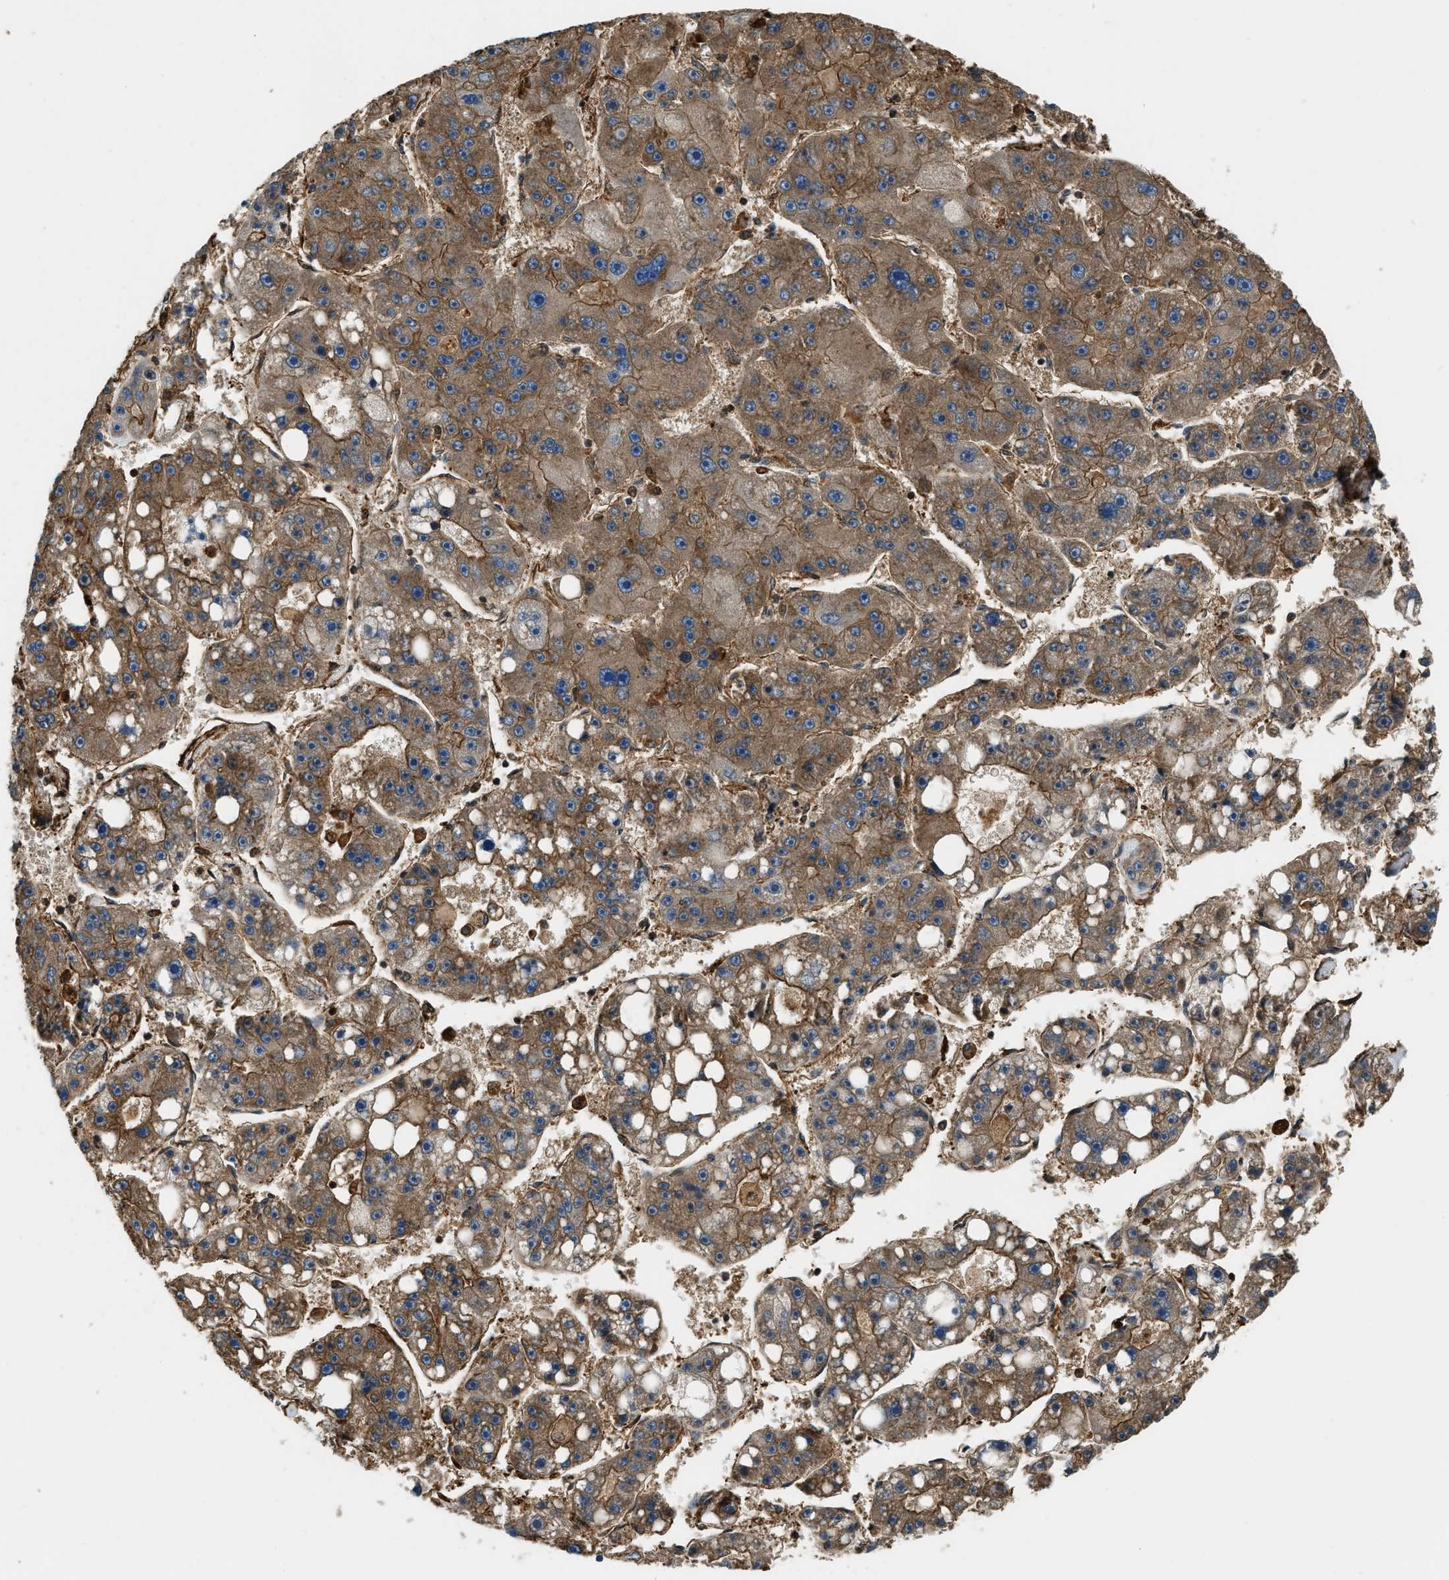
{"staining": {"intensity": "moderate", "quantity": ">75%", "location": "cytoplasmic/membranous"}, "tissue": "liver cancer", "cell_type": "Tumor cells", "image_type": "cancer", "snomed": [{"axis": "morphology", "description": "Carcinoma, Hepatocellular, NOS"}, {"axis": "topography", "description": "Liver"}], "caption": "The photomicrograph exhibits a brown stain indicating the presence of a protein in the cytoplasmic/membranous of tumor cells in liver cancer (hepatocellular carcinoma).", "gene": "YARS1", "patient": {"sex": "female", "age": 61}}